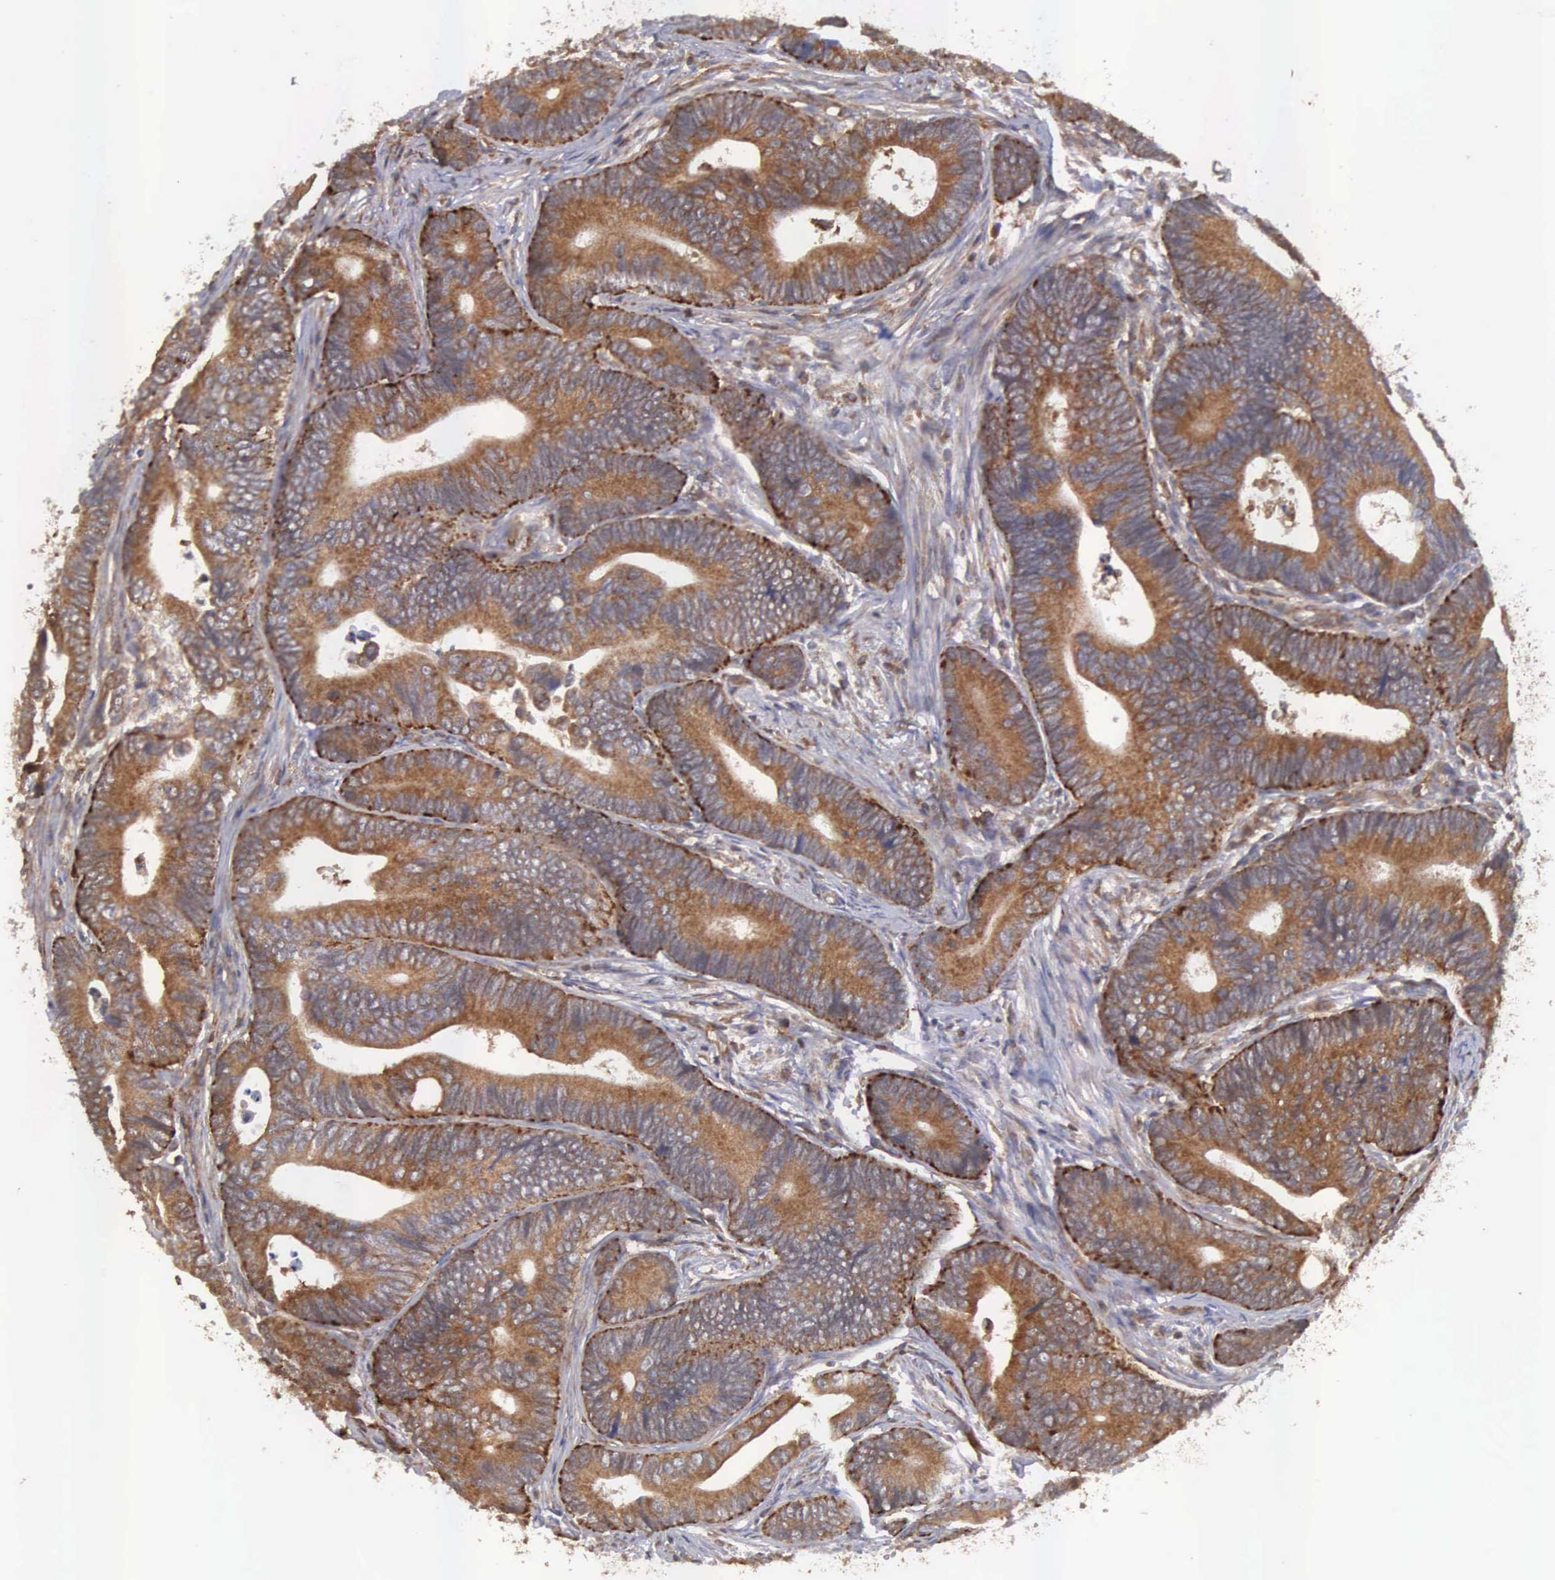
{"staining": {"intensity": "strong", "quantity": ">75%", "location": "cytoplasmic/membranous"}, "tissue": "colorectal cancer", "cell_type": "Tumor cells", "image_type": "cancer", "snomed": [{"axis": "morphology", "description": "Adenocarcinoma, NOS"}, {"axis": "topography", "description": "Colon"}], "caption": "This histopathology image demonstrates immunohistochemistry (IHC) staining of human colorectal adenocarcinoma, with high strong cytoplasmic/membranous expression in about >75% of tumor cells.", "gene": "DHRS1", "patient": {"sex": "female", "age": 78}}